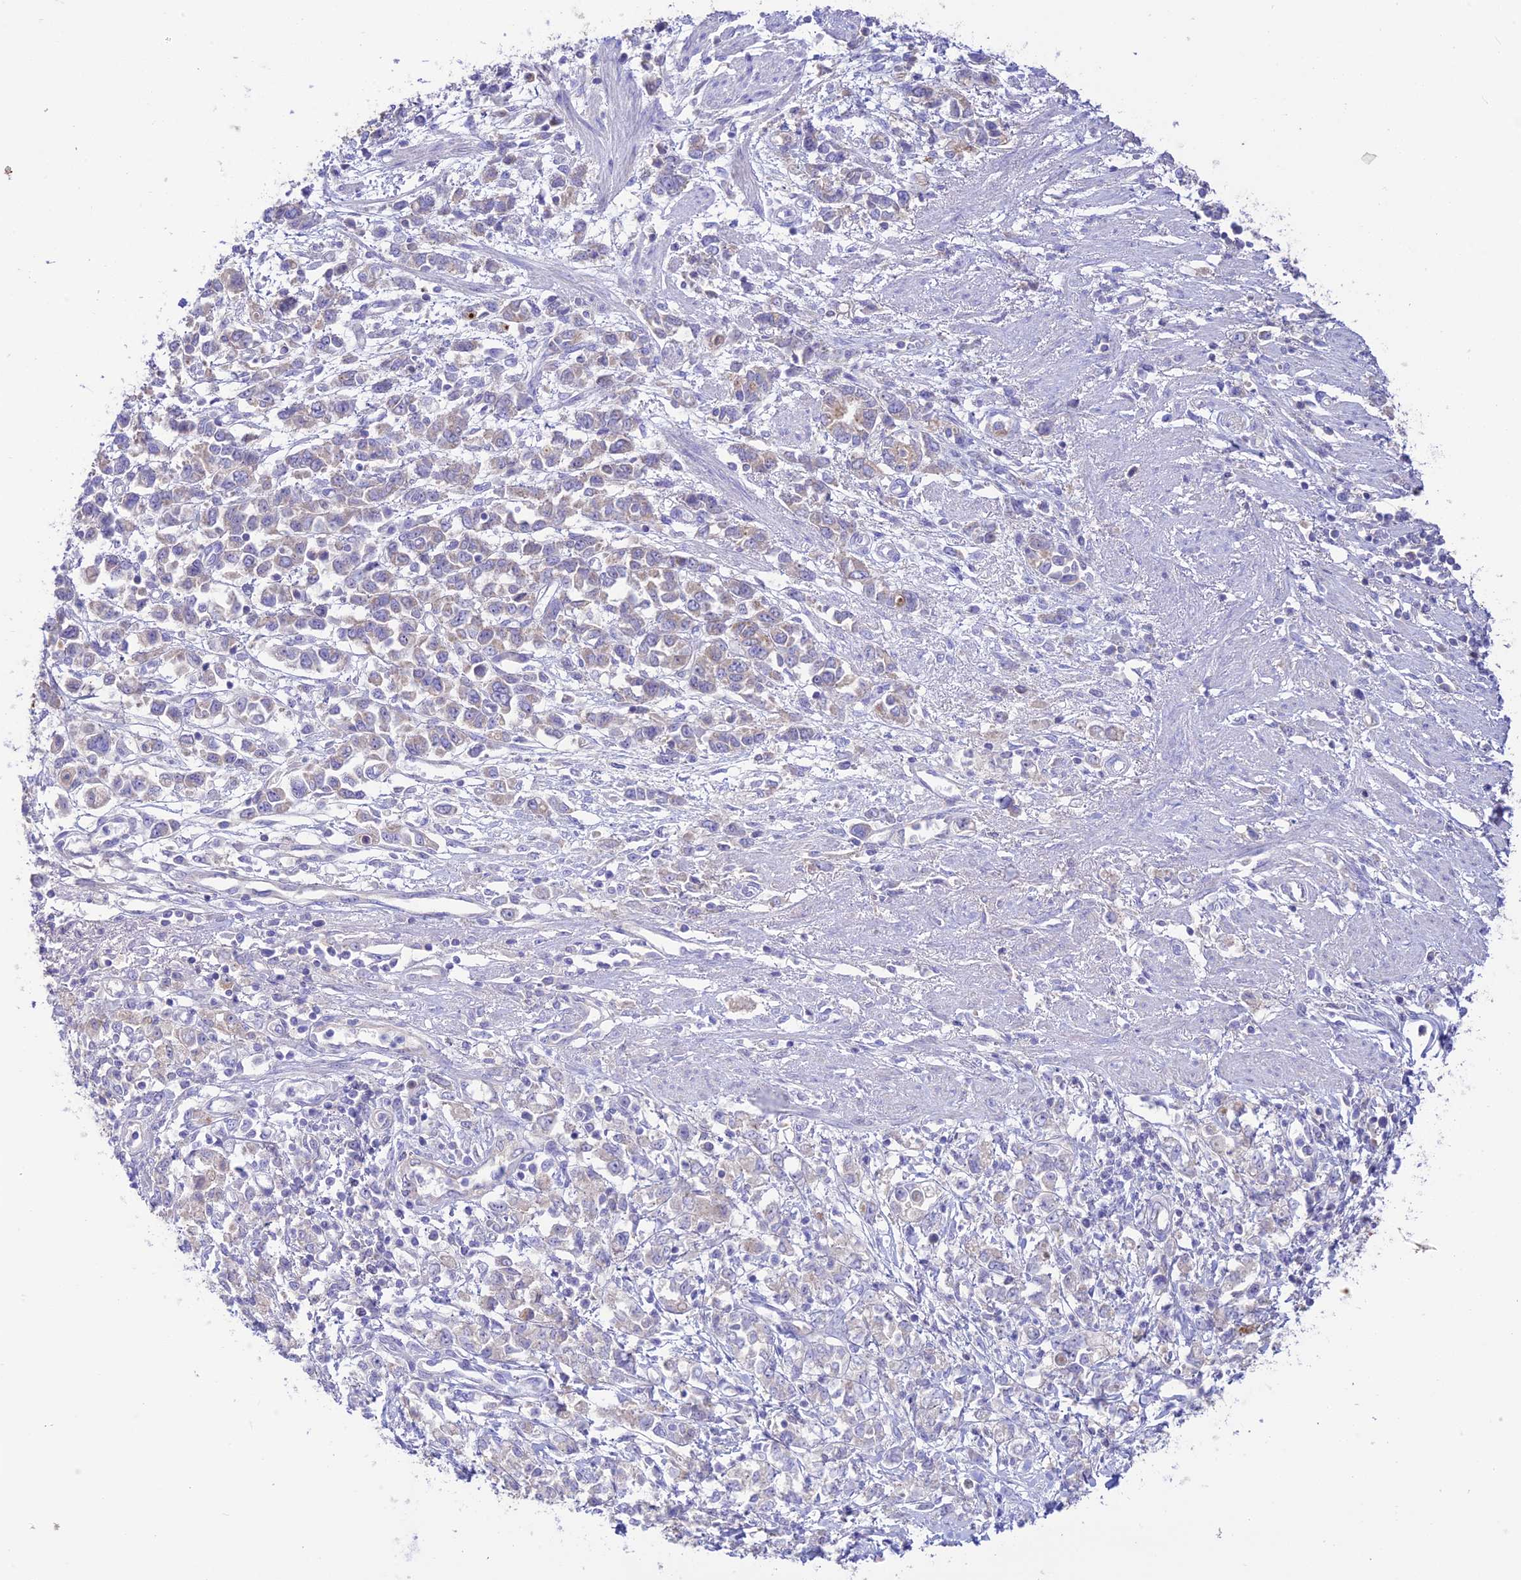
{"staining": {"intensity": "negative", "quantity": "none", "location": "none"}, "tissue": "stomach cancer", "cell_type": "Tumor cells", "image_type": "cancer", "snomed": [{"axis": "morphology", "description": "Adenocarcinoma, NOS"}, {"axis": "topography", "description": "Stomach"}], "caption": "High magnification brightfield microscopy of stomach cancer (adenocarcinoma) stained with DAB (3,3'-diaminobenzidine) (brown) and counterstained with hematoxylin (blue): tumor cells show no significant expression.", "gene": "NLRP9", "patient": {"sex": "female", "age": 76}}